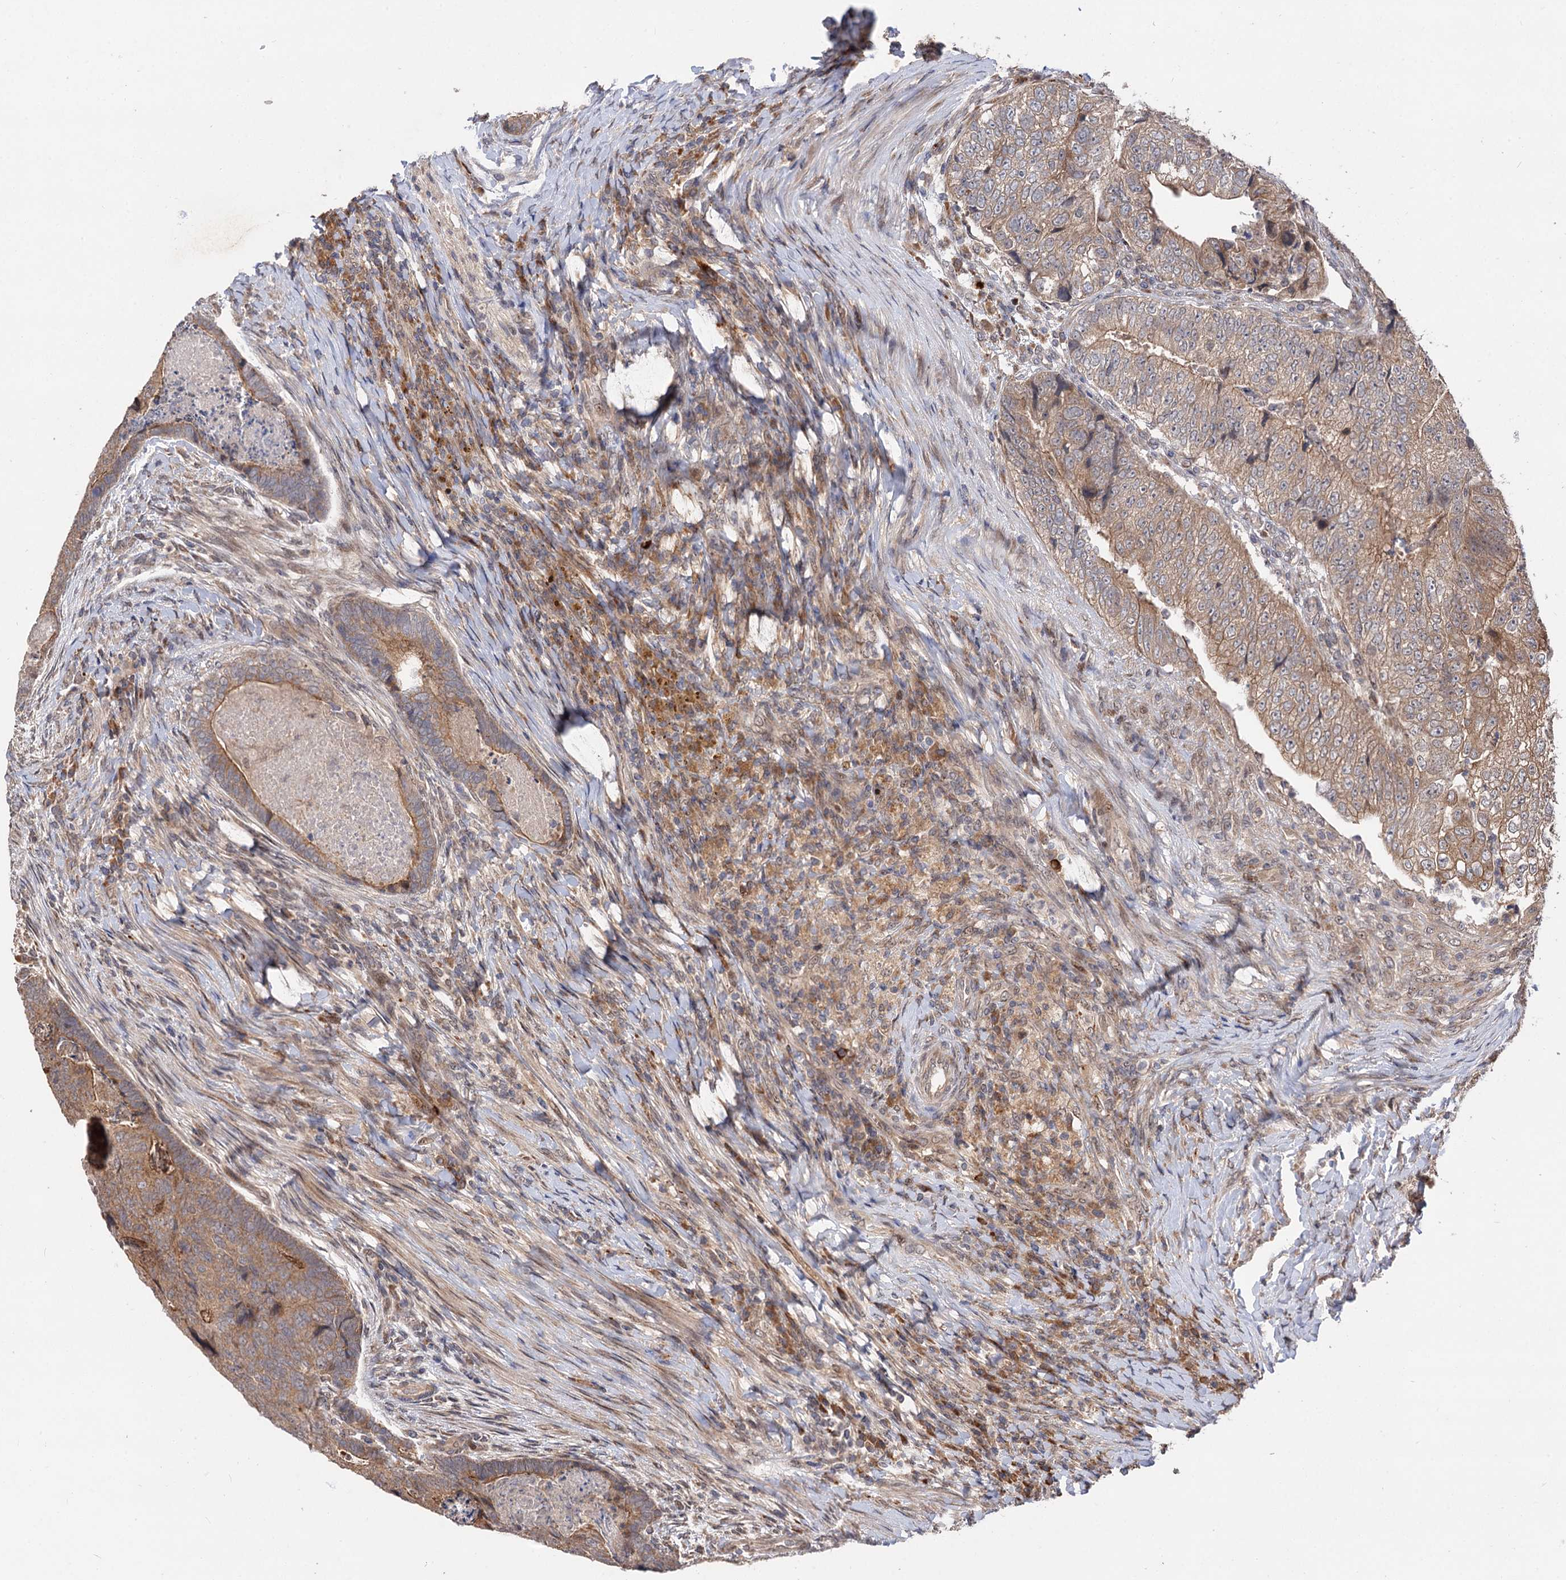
{"staining": {"intensity": "moderate", "quantity": "25%-75%", "location": "cytoplasmic/membranous"}, "tissue": "colorectal cancer", "cell_type": "Tumor cells", "image_type": "cancer", "snomed": [{"axis": "morphology", "description": "Adenocarcinoma, NOS"}, {"axis": "topography", "description": "Colon"}], "caption": "Immunohistochemistry of human colorectal cancer exhibits medium levels of moderate cytoplasmic/membranous expression in about 25%-75% of tumor cells. (DAB IHC, brown staining for protein, blue staining for nuclei).", "gene": "FBXW8", "patient": {"sex": "female", "age": 67}}